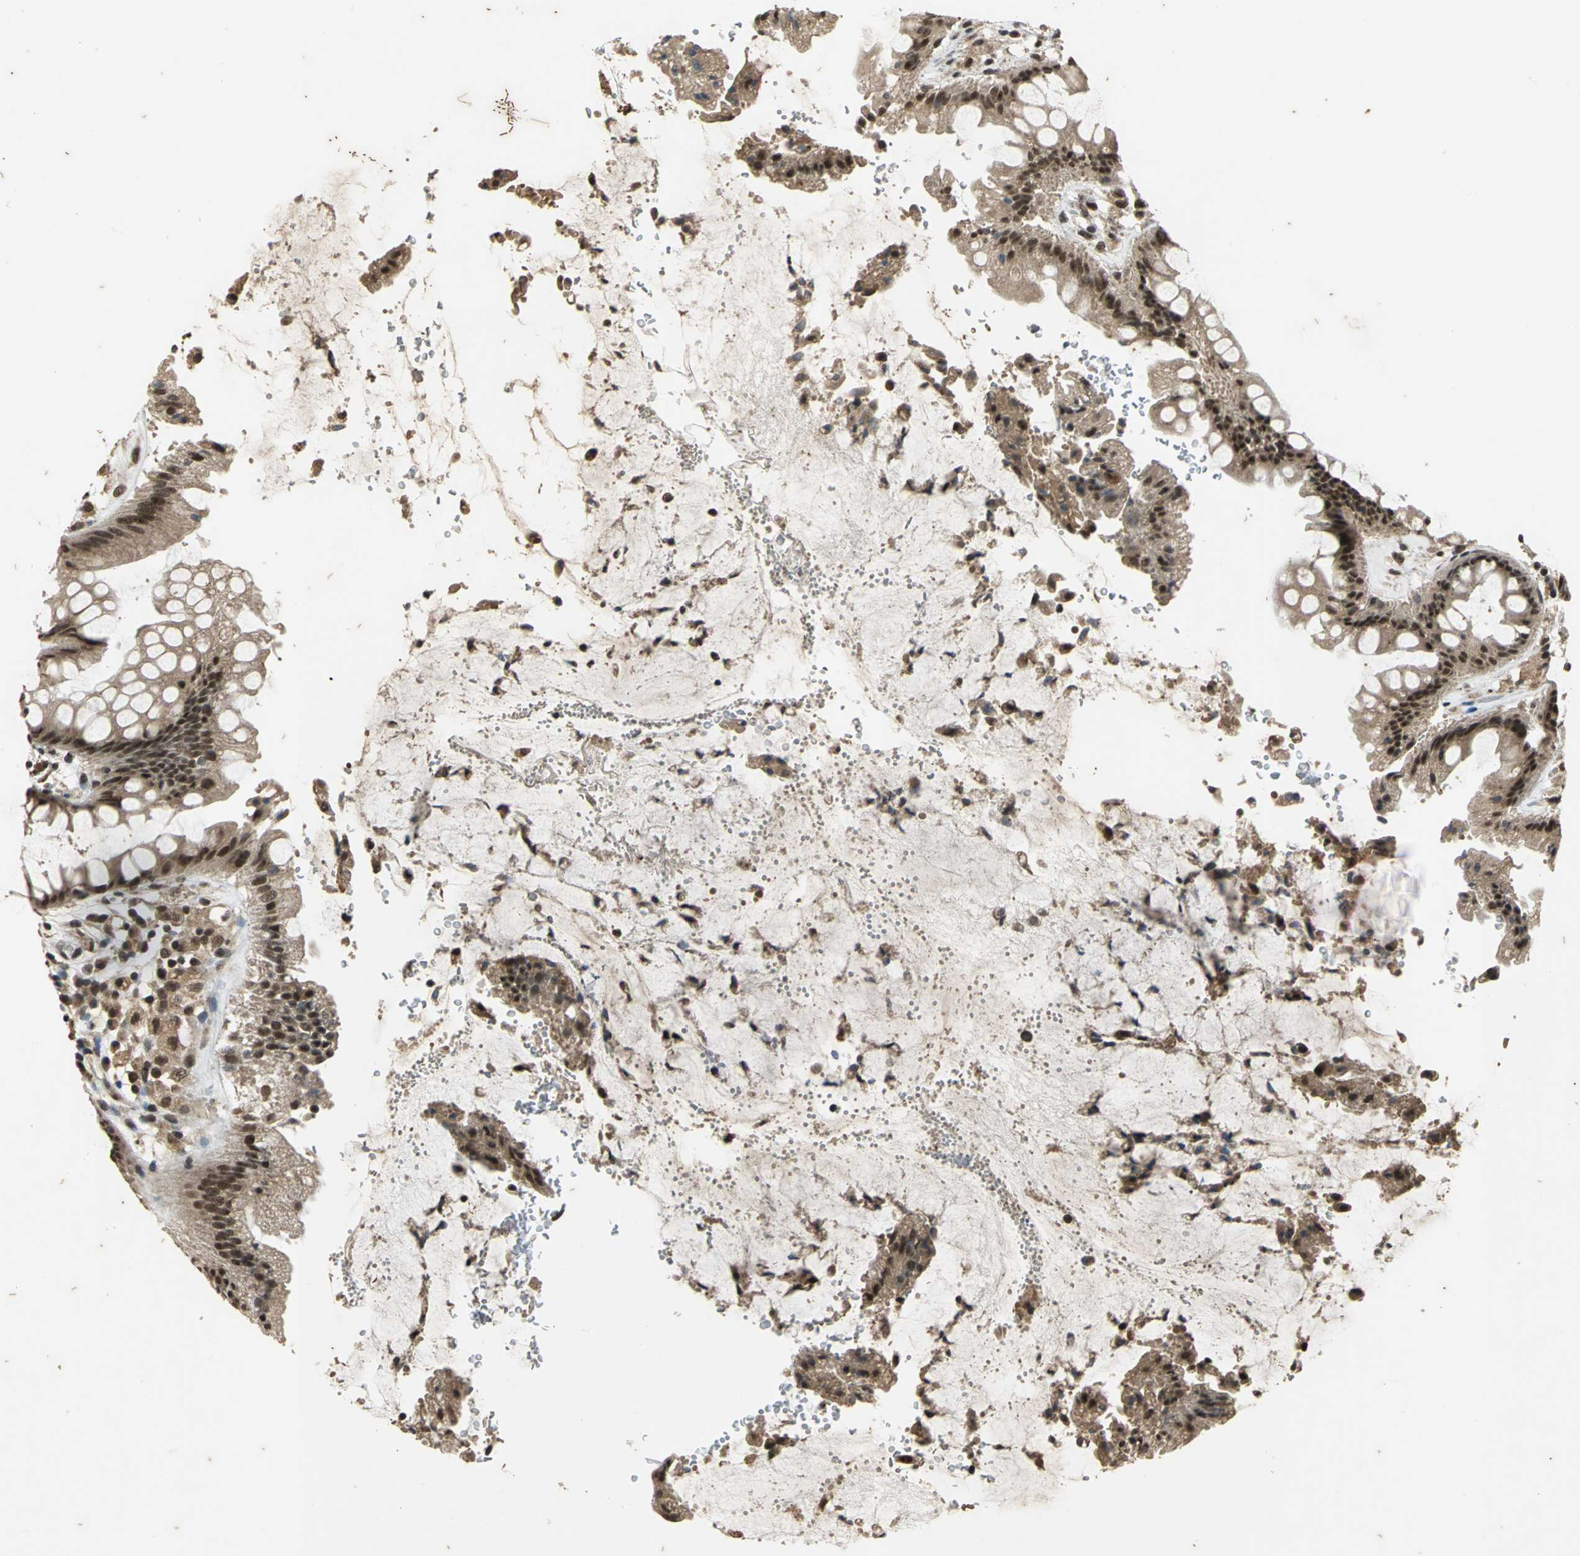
{"staining": {"intensity": "strong", "quantity": ">75%", "location": "cytoplasmic/membranous,nuclear"}, "tissue": "rectum", "cell_type": "Glandular cells", "image_type": "normal", "snomed": [{"axis": "morphology", "description": "Normal tissue, NOS"}, {"axis": "topography", "description": "Rectum"}], "caption": "Glandular cells demonstrate high levels of strong cytoplasmic/membranous,nuclear expression in about >75% of cells in unremarkable rectum. (IHC, brightfield microscopy, high magnification).", "gene": "NOTCH3", "patient": {"sex": "female", "age": 46}}